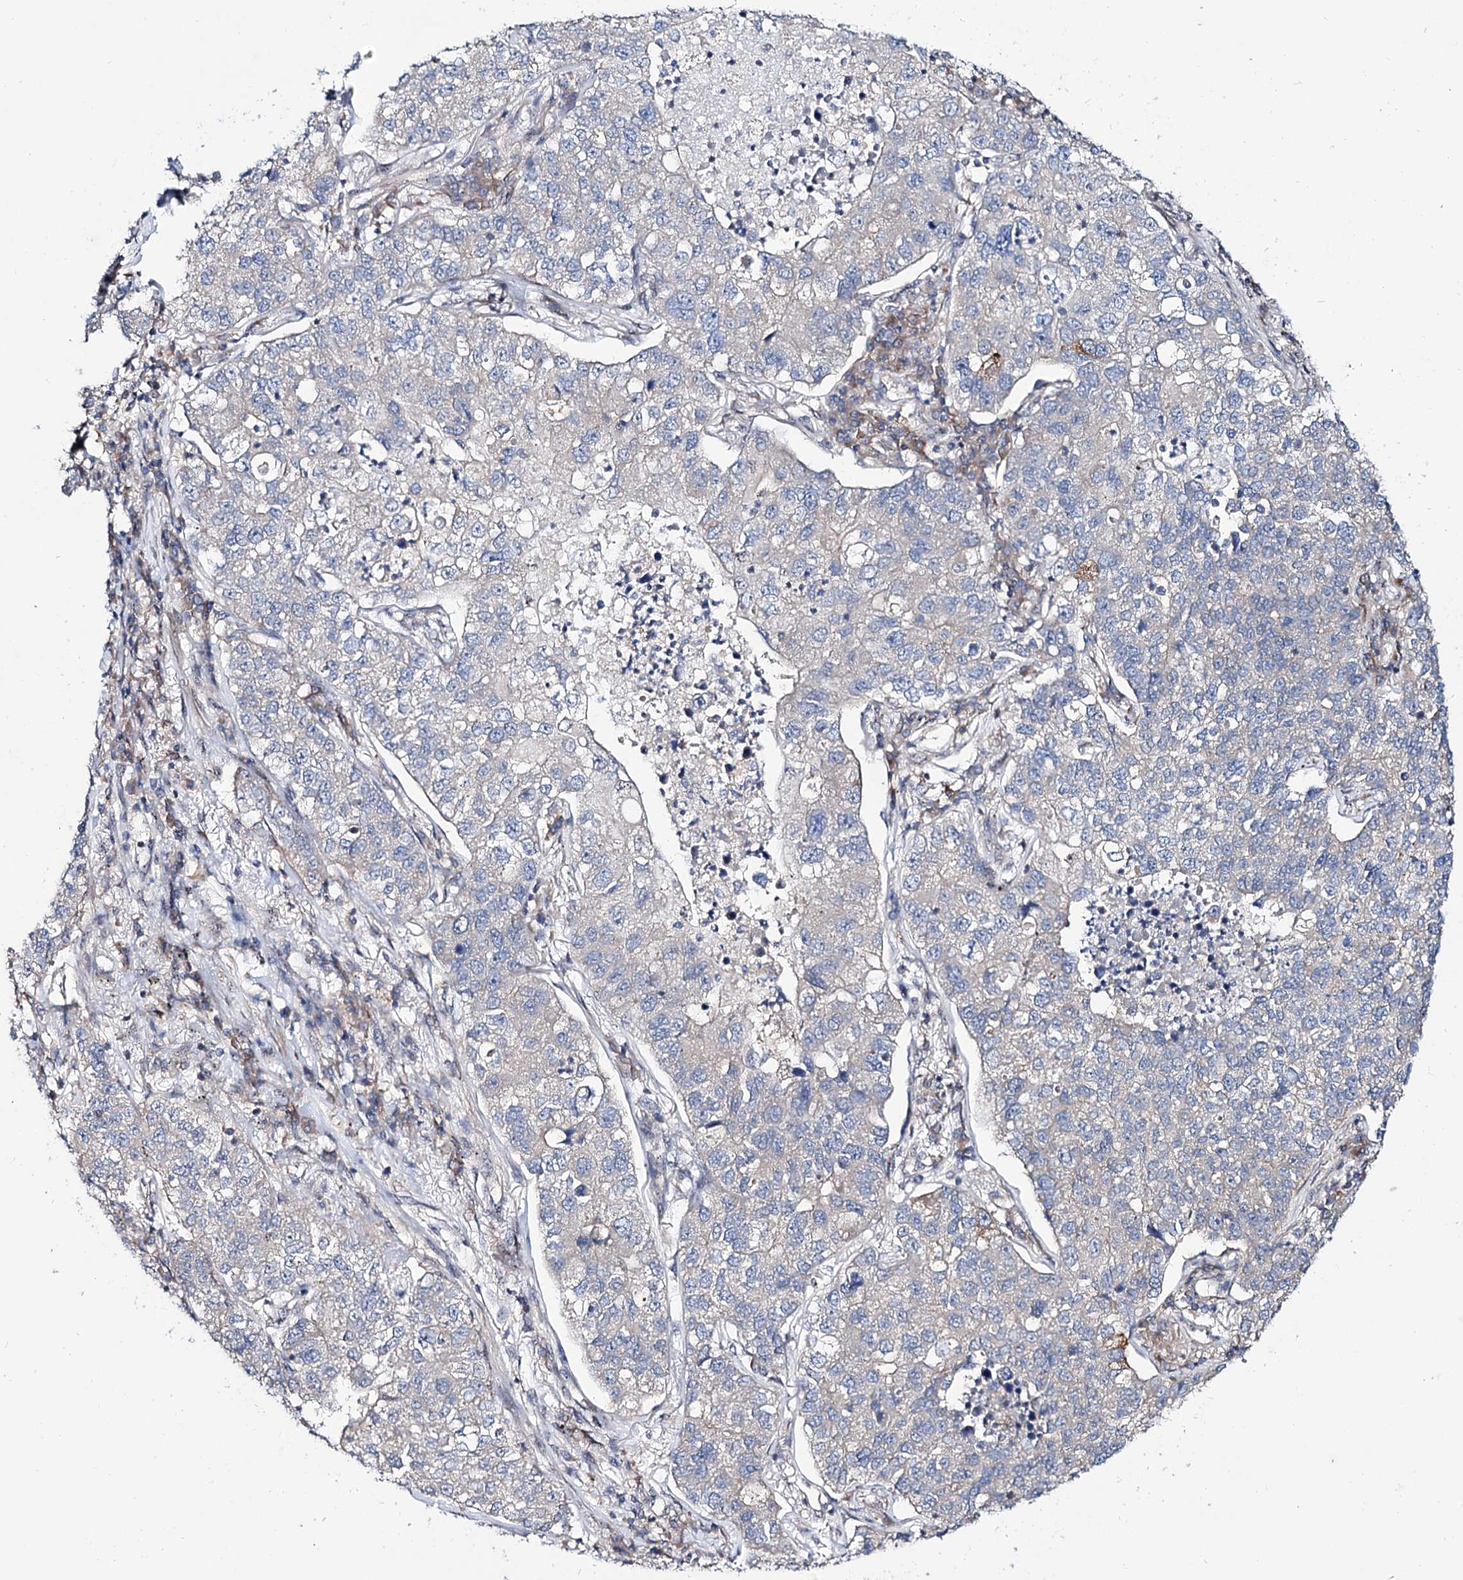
{"staining": {"intensity": "negative", "quantity": "none", "location": "none"}, "tissue": "lung cancer", "cell_type": "Tumor cells", "image_type": "cancer", "snomed": [{"axis": "morphology", "description": "Adenocarcinoma, NOS"}, {"axis": "topography", "description": "Lung"}], "caption": "Tumor cells are negative for protein expression in human adenocarcinoma (lung).", "gene": "SEC24A", "patient": {"sex": "male", "age": 49}}